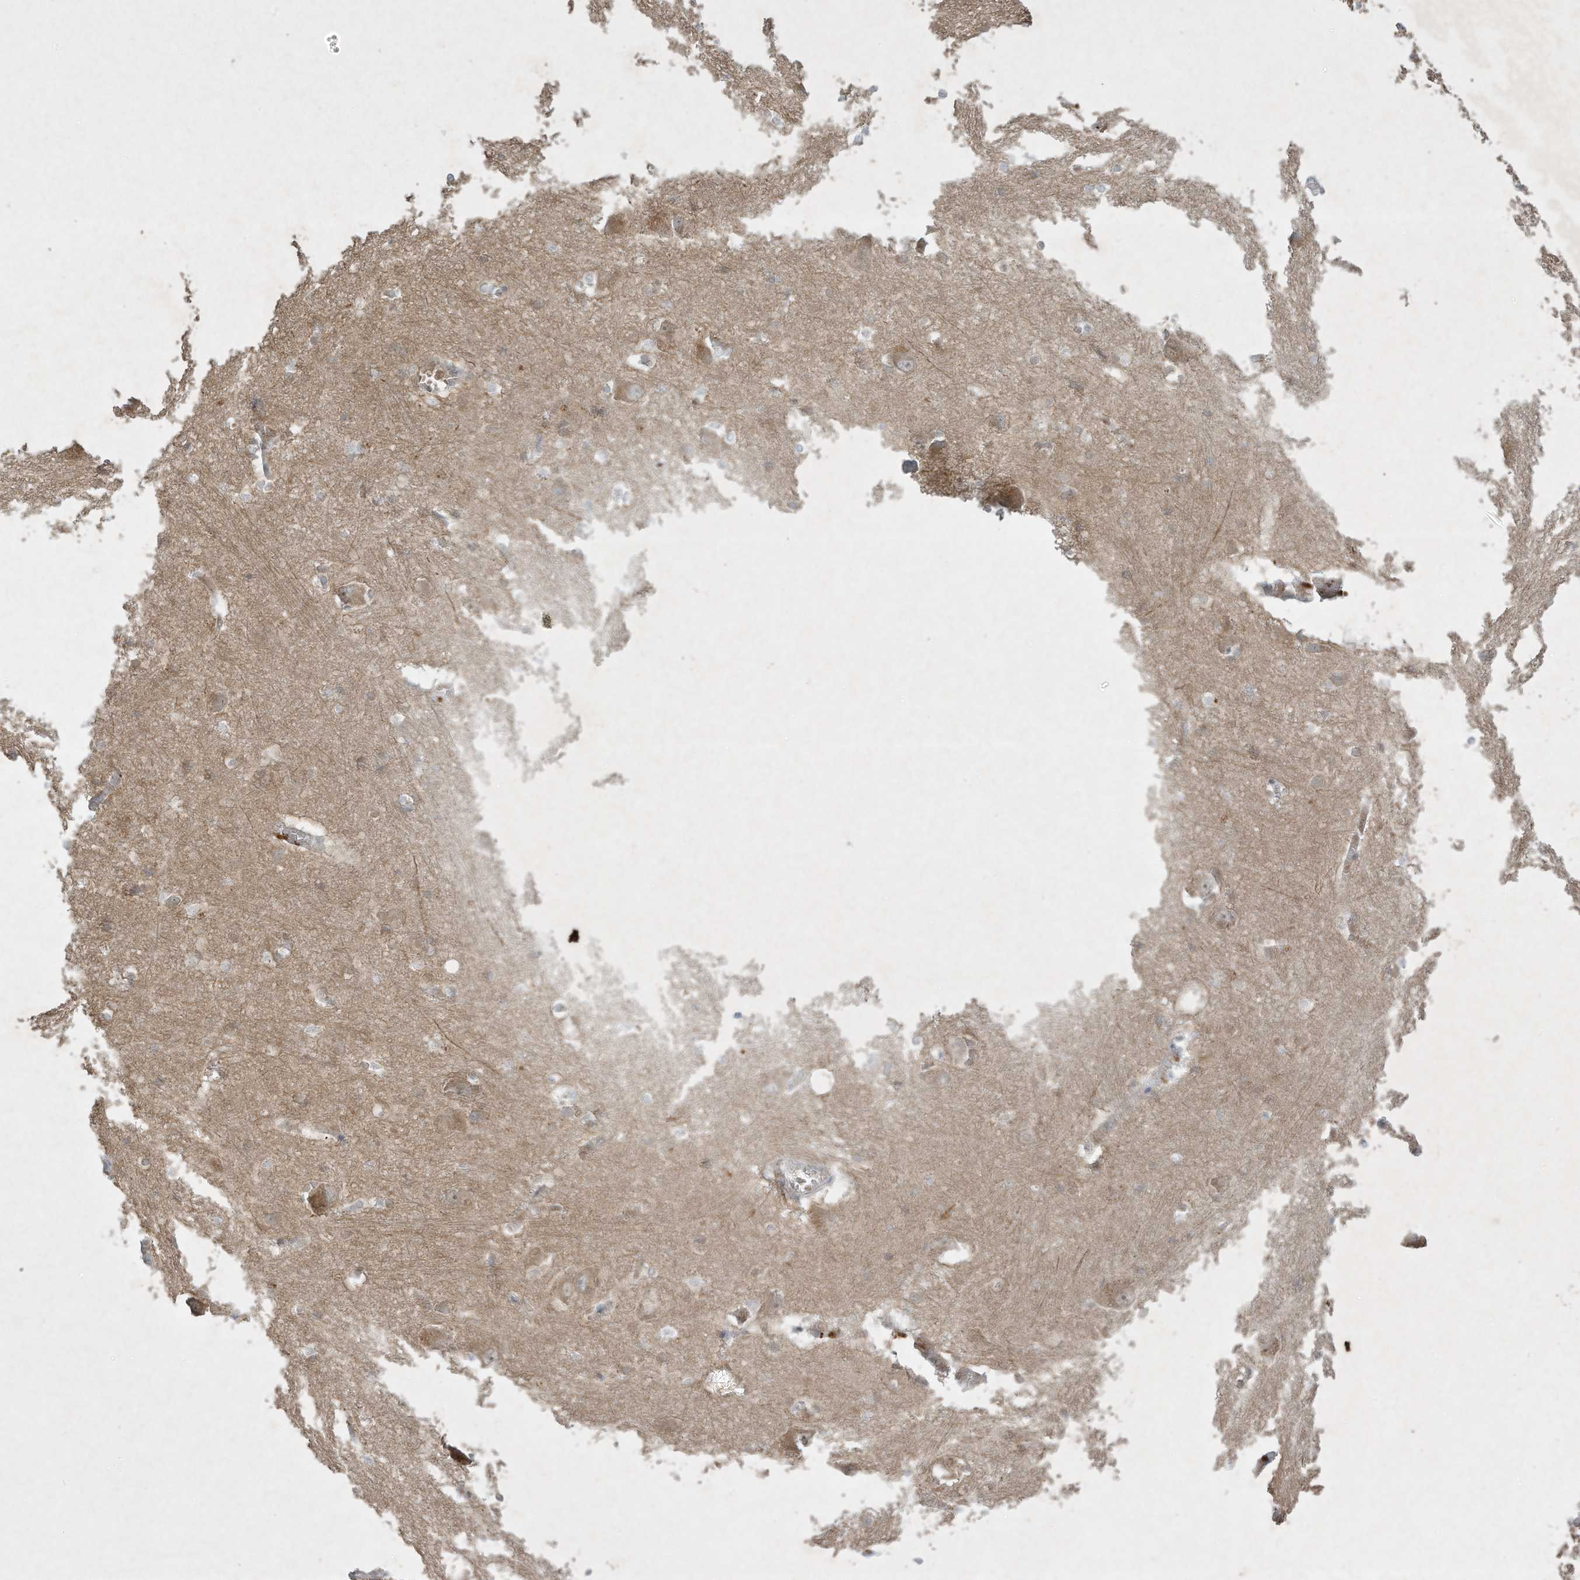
{"staining": {"intensity": "negative", "quantity": "none", "location": "none"}, "tissue": "caudate", "cell_type": "Glial cells", "image_type": "normal", "snomed": [{"axis": "morphology", "description": "Normal tissue, NOS"}, {"axis": "topography", "description": "Lateral ventricle wall"}], "caption": "DAB immunohistochemical staining of benign human caudate shows no significant staining in glial cells.", "gene": "FETUB", "patient": {"sex": "male", "age": 37}}